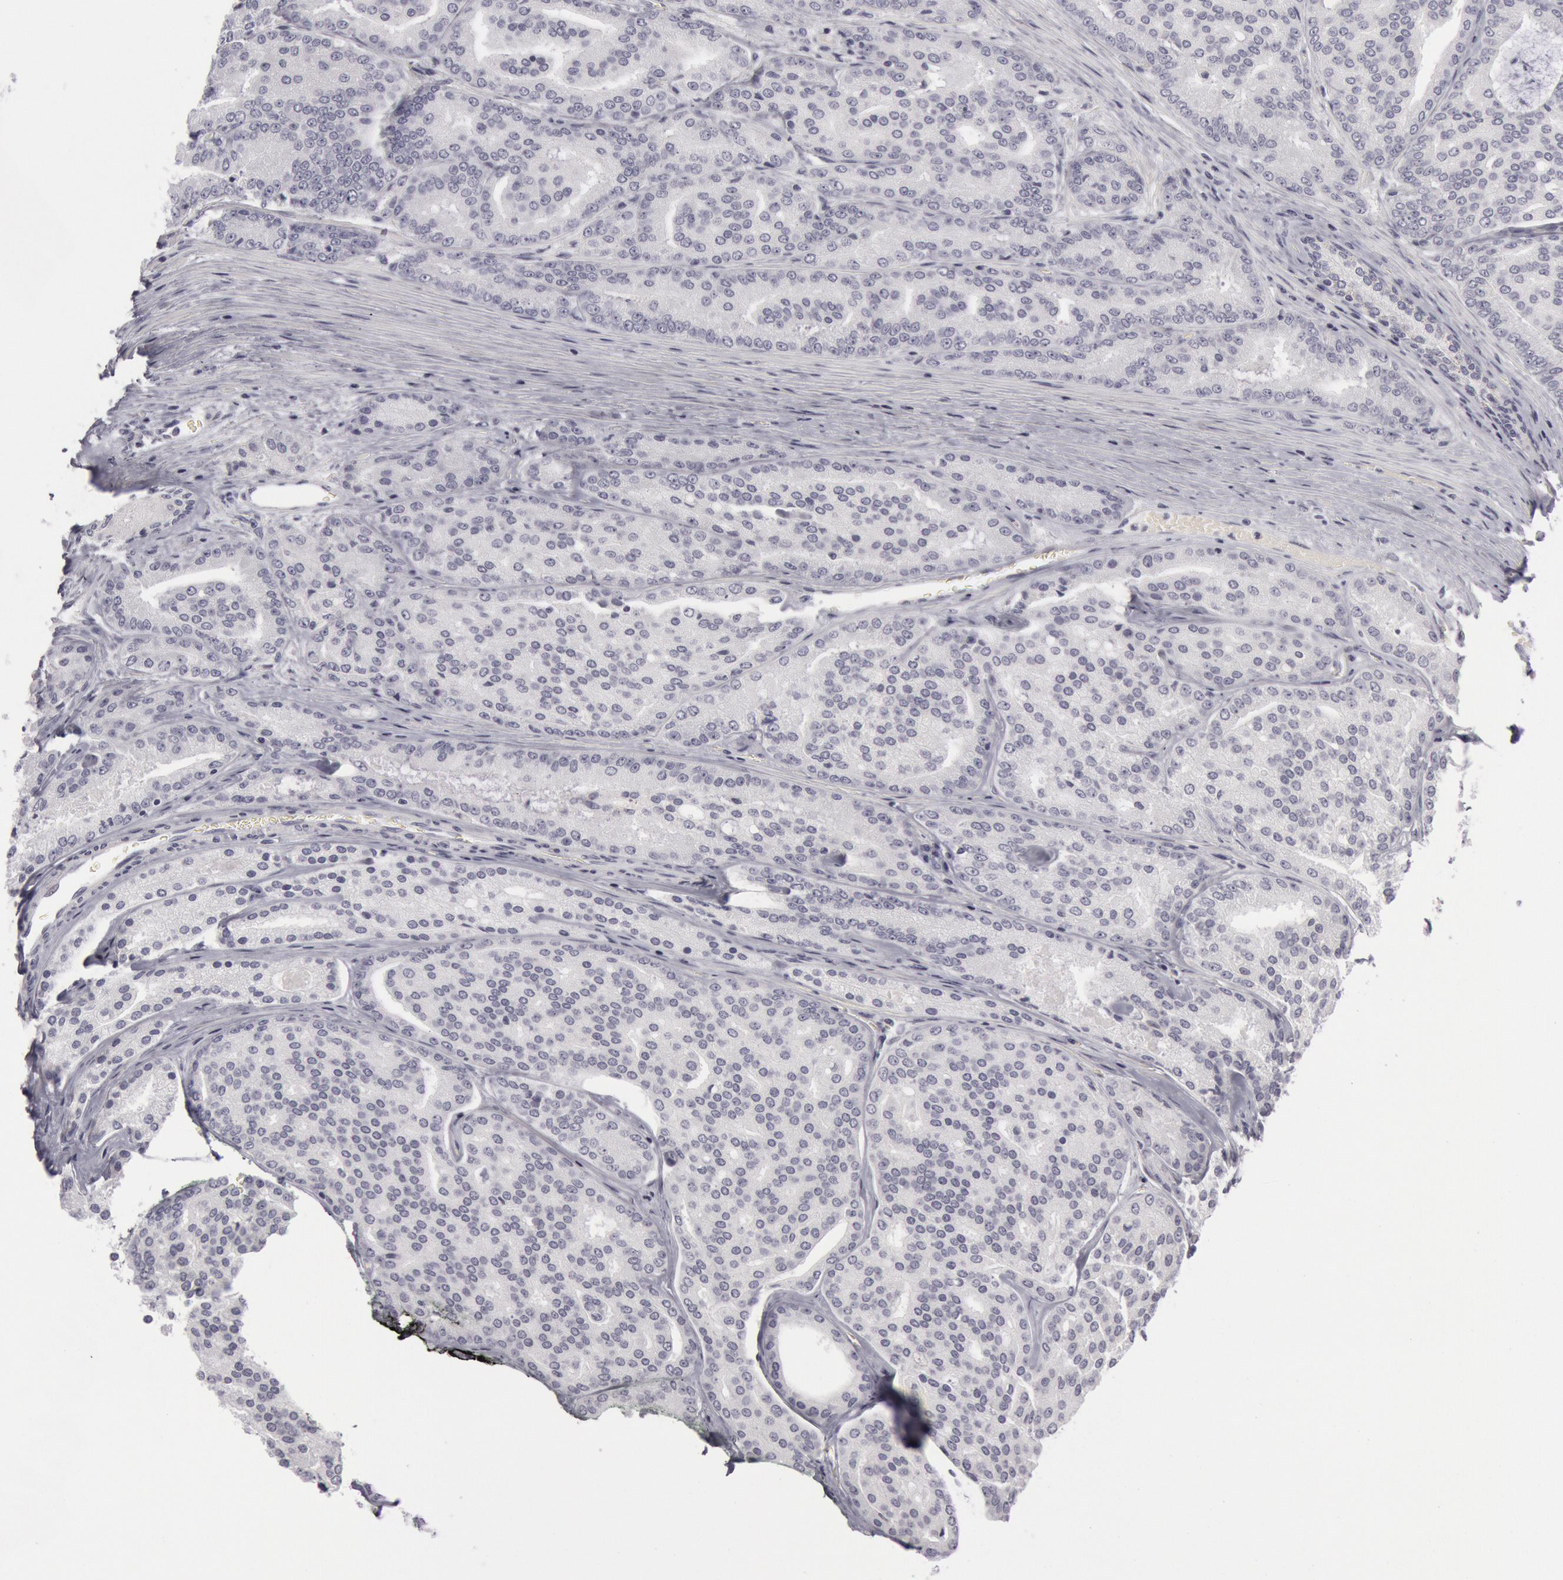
{"staining": {"intensity": "negative", "quantity": "none", "location": "none"}, "tissue": "prostate cancer", "cell_type": "Tumor cells", "image_type": "cancer", "snomed": [{"axis": "morphology", "description": "Adenocarcinoma, High grade"}, {"axis": "topography", "description": "Prostate"}], "caption": "Immunohistochemistry micrograph of neoplastic tissue: human prostate high-grade adenocarcinoma stained with DAB (3,3'-diaminobenzidine) demonstrates no significant protein staining in tumor cells.", "gene": "KRT16", "patient": {"sex": "male", "age": 64}}